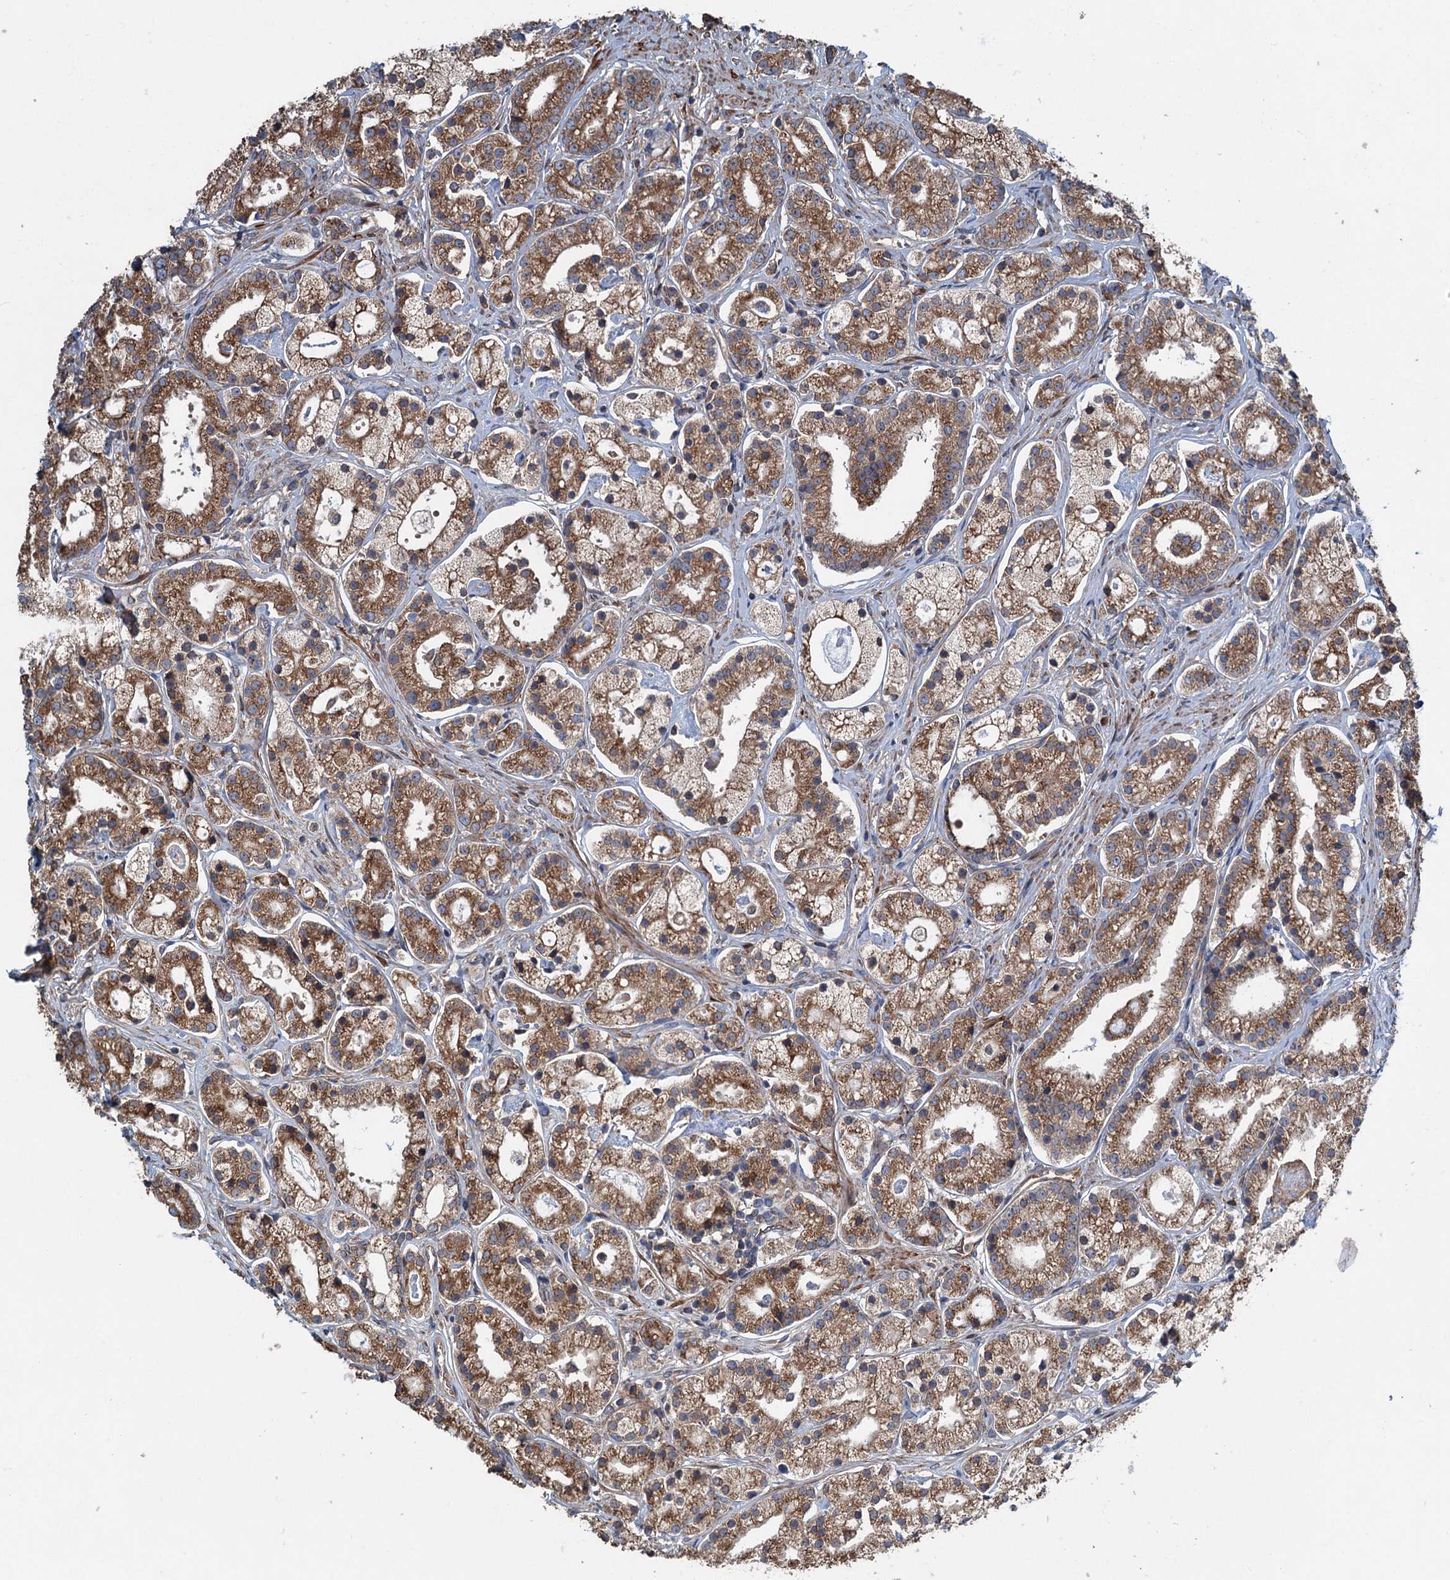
{"staining": {"intensity": "moderate", "quantity": ">75%", "location": "cytoplasmic/membranous"}, "tissue": "prostate cancer", "cell_type": "Tumor cells", "image_type": "cancer", "snomed": [{"axis": "morphology", "description": "Adenocarcinoma, High grade"}, {"axis": "topography", "description": "Prostate"}], "caption": "Immunohistochemical staining of prostate cancer exhibits medium levels of moderate cytoplasmic/membranous protein staining in about >75% of tumor cells.", "gene": "CALCOCO1", "patient": {"sex": "male", "age": 69}}